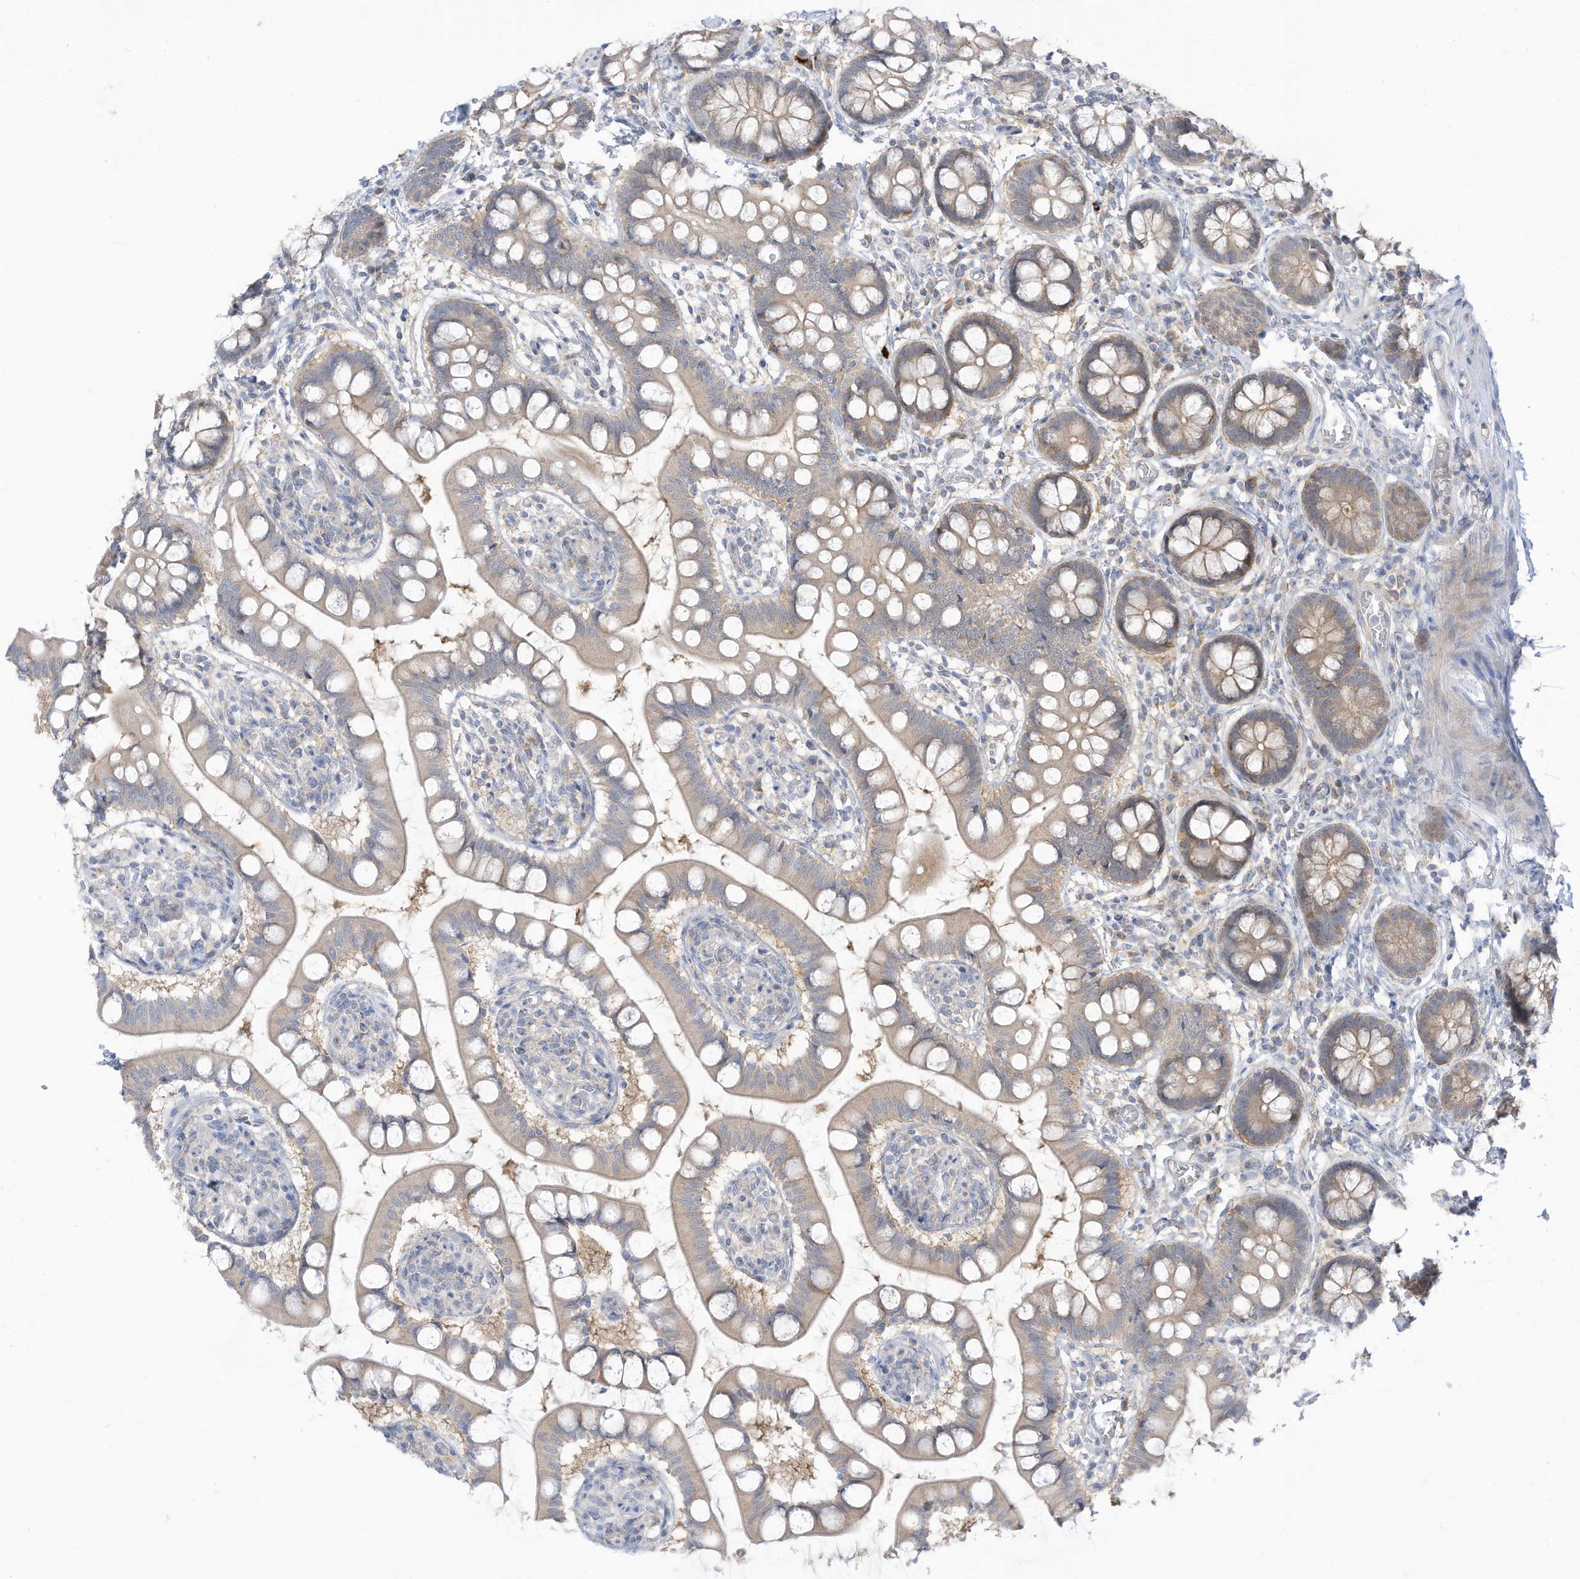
{"staining": {"intensity": "weak", "quantity": "25%-75%", "location": "cytoplasmic/membranous"}, "tissue": "small intestine", "cell_type": "Glandular cells", "image_type": "normal", "snomed": [{"axis": "morphology", "description": "Normal tissue, NOS"}, {"axis": "topography", "description": "Small intestine"}], "caption": "IHC staining of normal small intestine, which reveals low levels of weak cytoplasmic/membranous positivity in approximately 25%-75% of glandular cells indicating weak cytoplasmic/membranous protein staining. The staining was performed using DAB (3,3'-diaminobenzidine) (brown) for protein detection and nuclei were counterstained in hematoxylin (blue).", "gene": "LRRN2", "patient": {"sex": "male", "age": 52}}